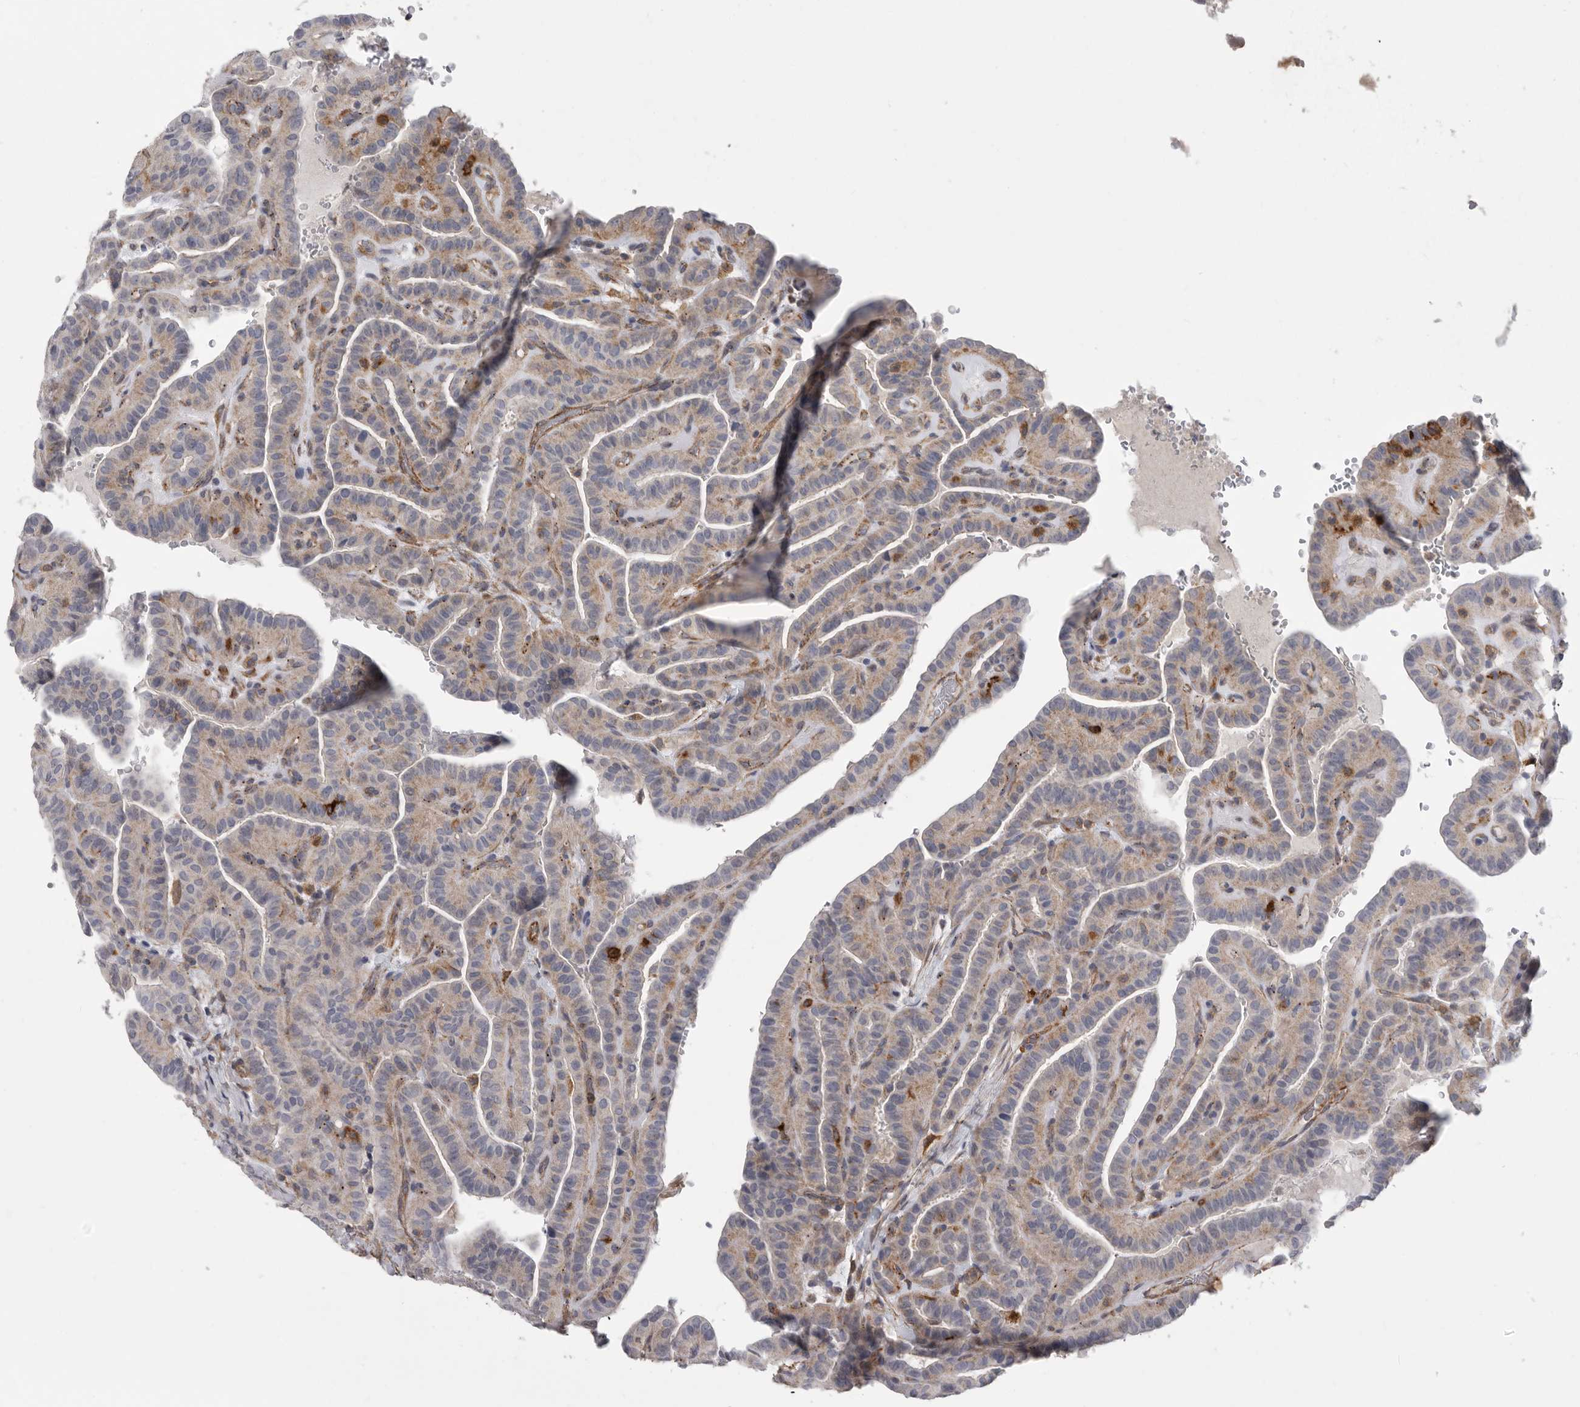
{"staining": {"intensity": "negative", "quantity": "none", "location": "none"}, "tissue": "thyroid cancer", "cell_type": "Tumor cells", "image_type": "cancer", "snomed": [{"axis": "morphology", "description": "Papillary adenocarcinoma, NOS"}, {"axis": "topography", "description": "Thyroid gland"}], "caption": "This is an immunohistochemistry photomicrograph of thyroid cancer. There is no expression in tumor cells.", "gene": "SIGLEC10", "patient": {"sex": "male", "age": 77}}